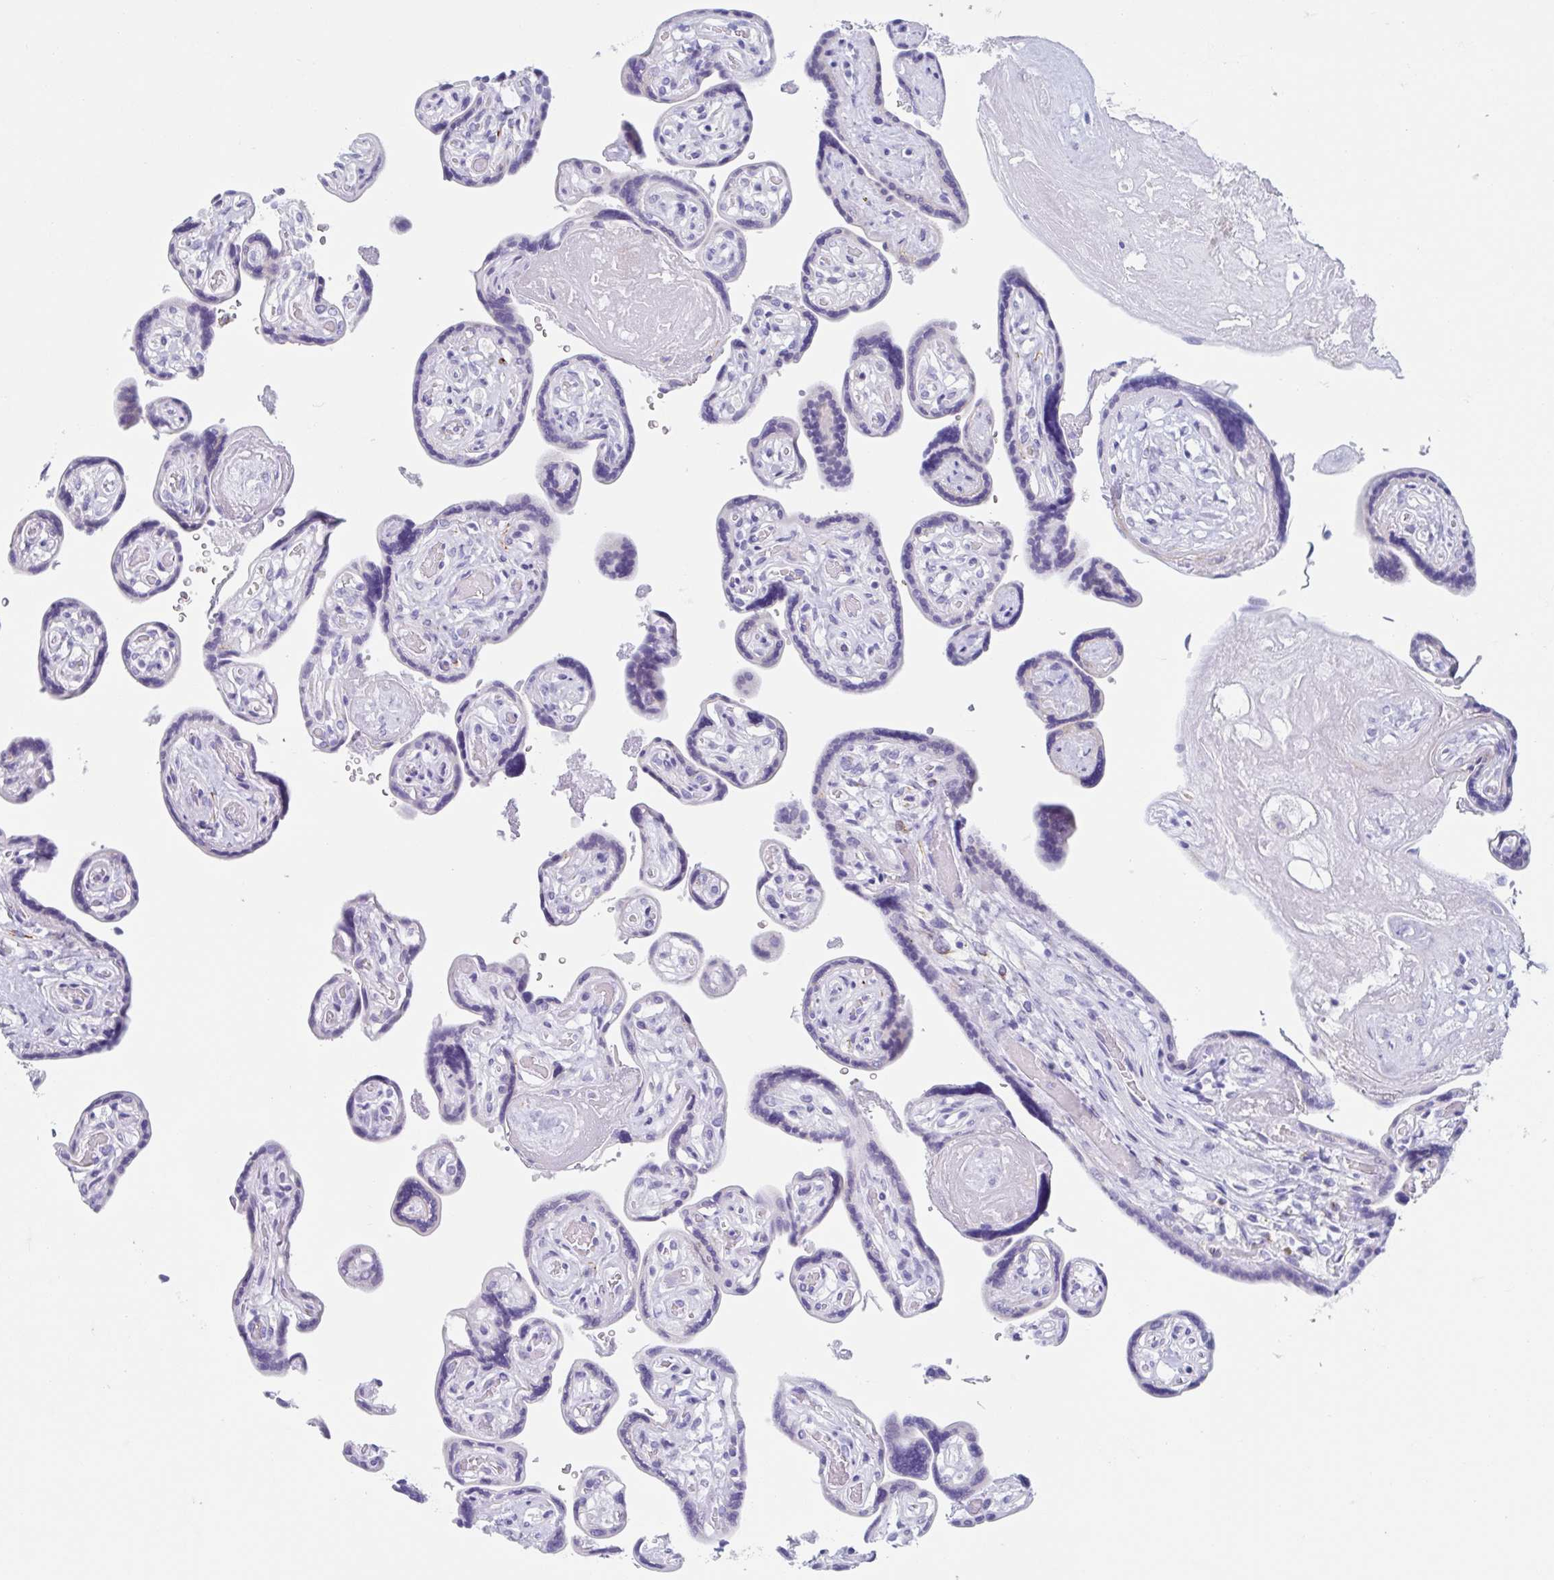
{"staining": {"intensity": "negative", "quantity": "none", "location": "none"}, "tissue": "placenta", "cell_type": "Trophoblastic cells", "image_type": "normal", "snomed": [{"axis": "morphology", "description": "Normal tissue, NOS"}, {"axis": "topography", "description": "Placenta"}], "caption": "Unremarkable placenta was stained to show a protein in brown. There is no significant staining in trophoblastic cells.", "gene": "CPTP", "patient": {"sex": "female", "age": 32}}